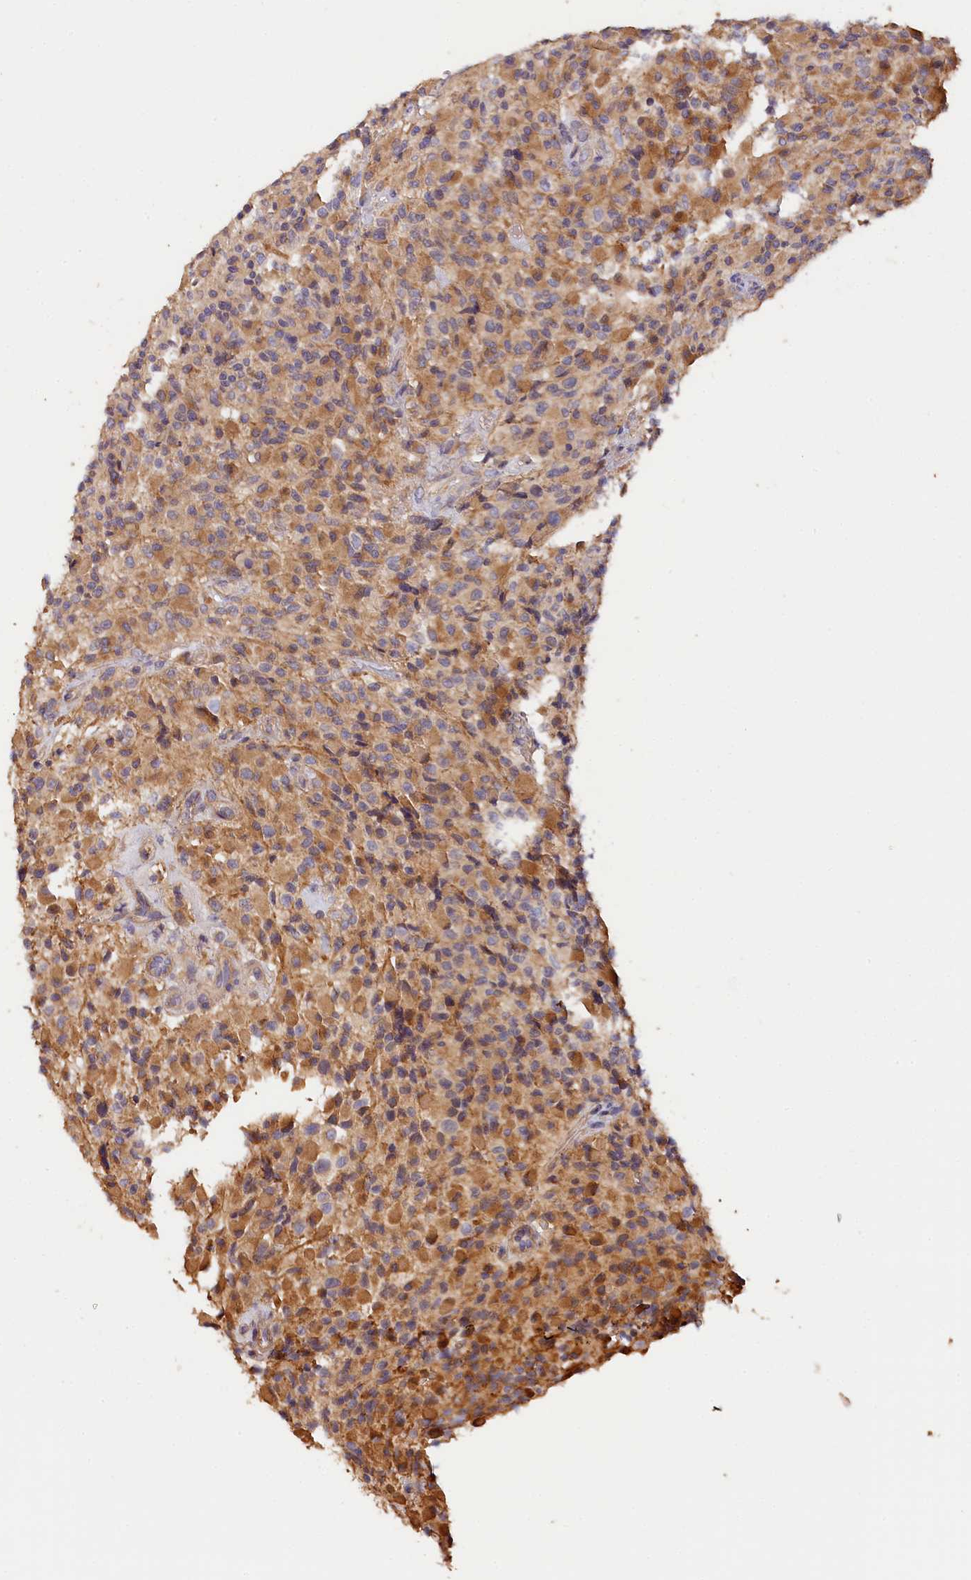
{"staining": {"intensity": "weak", "quantity": "25%-75%", "location": "cytoplasmic/membranous"}, "tissue": "glioma", "cell_type": "Tumor cells", "image_type": "cancer", "snomed": [{"axis": "morphology", "description": "Glioma, malignant, High grade"}, {"axis": "topography", "description": "Brain"}], "caption": "IHC micrograph of human glioma stained for a protein (brown), which reveals low levels of weak cytoplasmic/membranous positivity in approximately 25%-75% of tumor cells.", "gene": "KATNB1", "patient": {"sex": "male", "age": 71}}